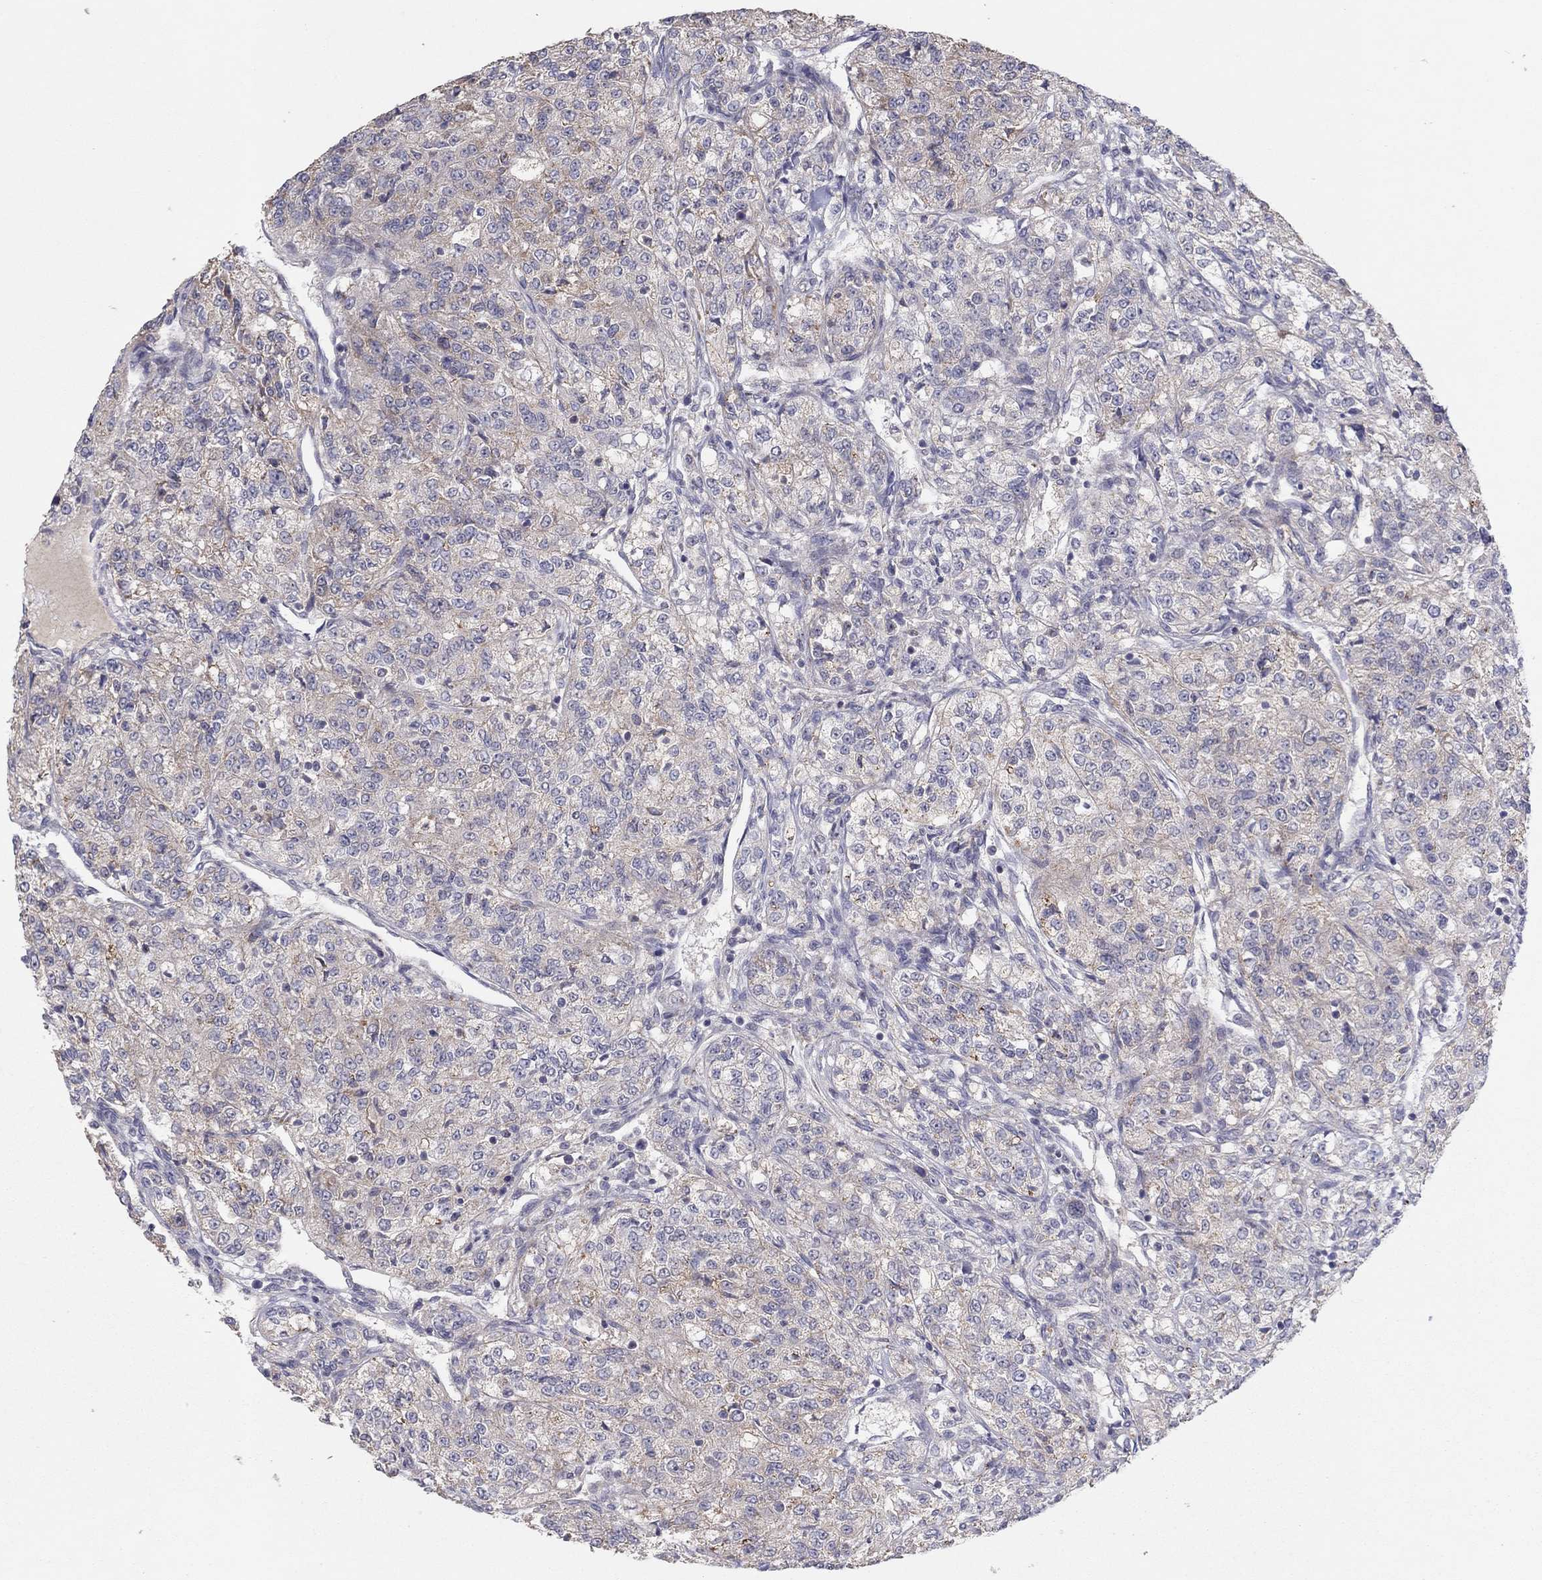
{"staining": {"intensity": "moderate", "quantity": "<25%", "location": "cytoplasmic/membranous"}, "tissue": "renal cancer", "cell_type": "Tumor cells", "image_type": "cancer", "snomed": [{"axis": "morphology", "description": "Adenocarcinoma, NOS"}, {"axis": "topography", "description": "Kidney"}], "caption": "DAB immunohistochemical staining of renal adenocarcinoma displays moderate cytoplasmic/membranous protein expression in about <25% of tumor cells.", "gene": "CRACDL", "patient": {"sex": "female", "age": 63}}